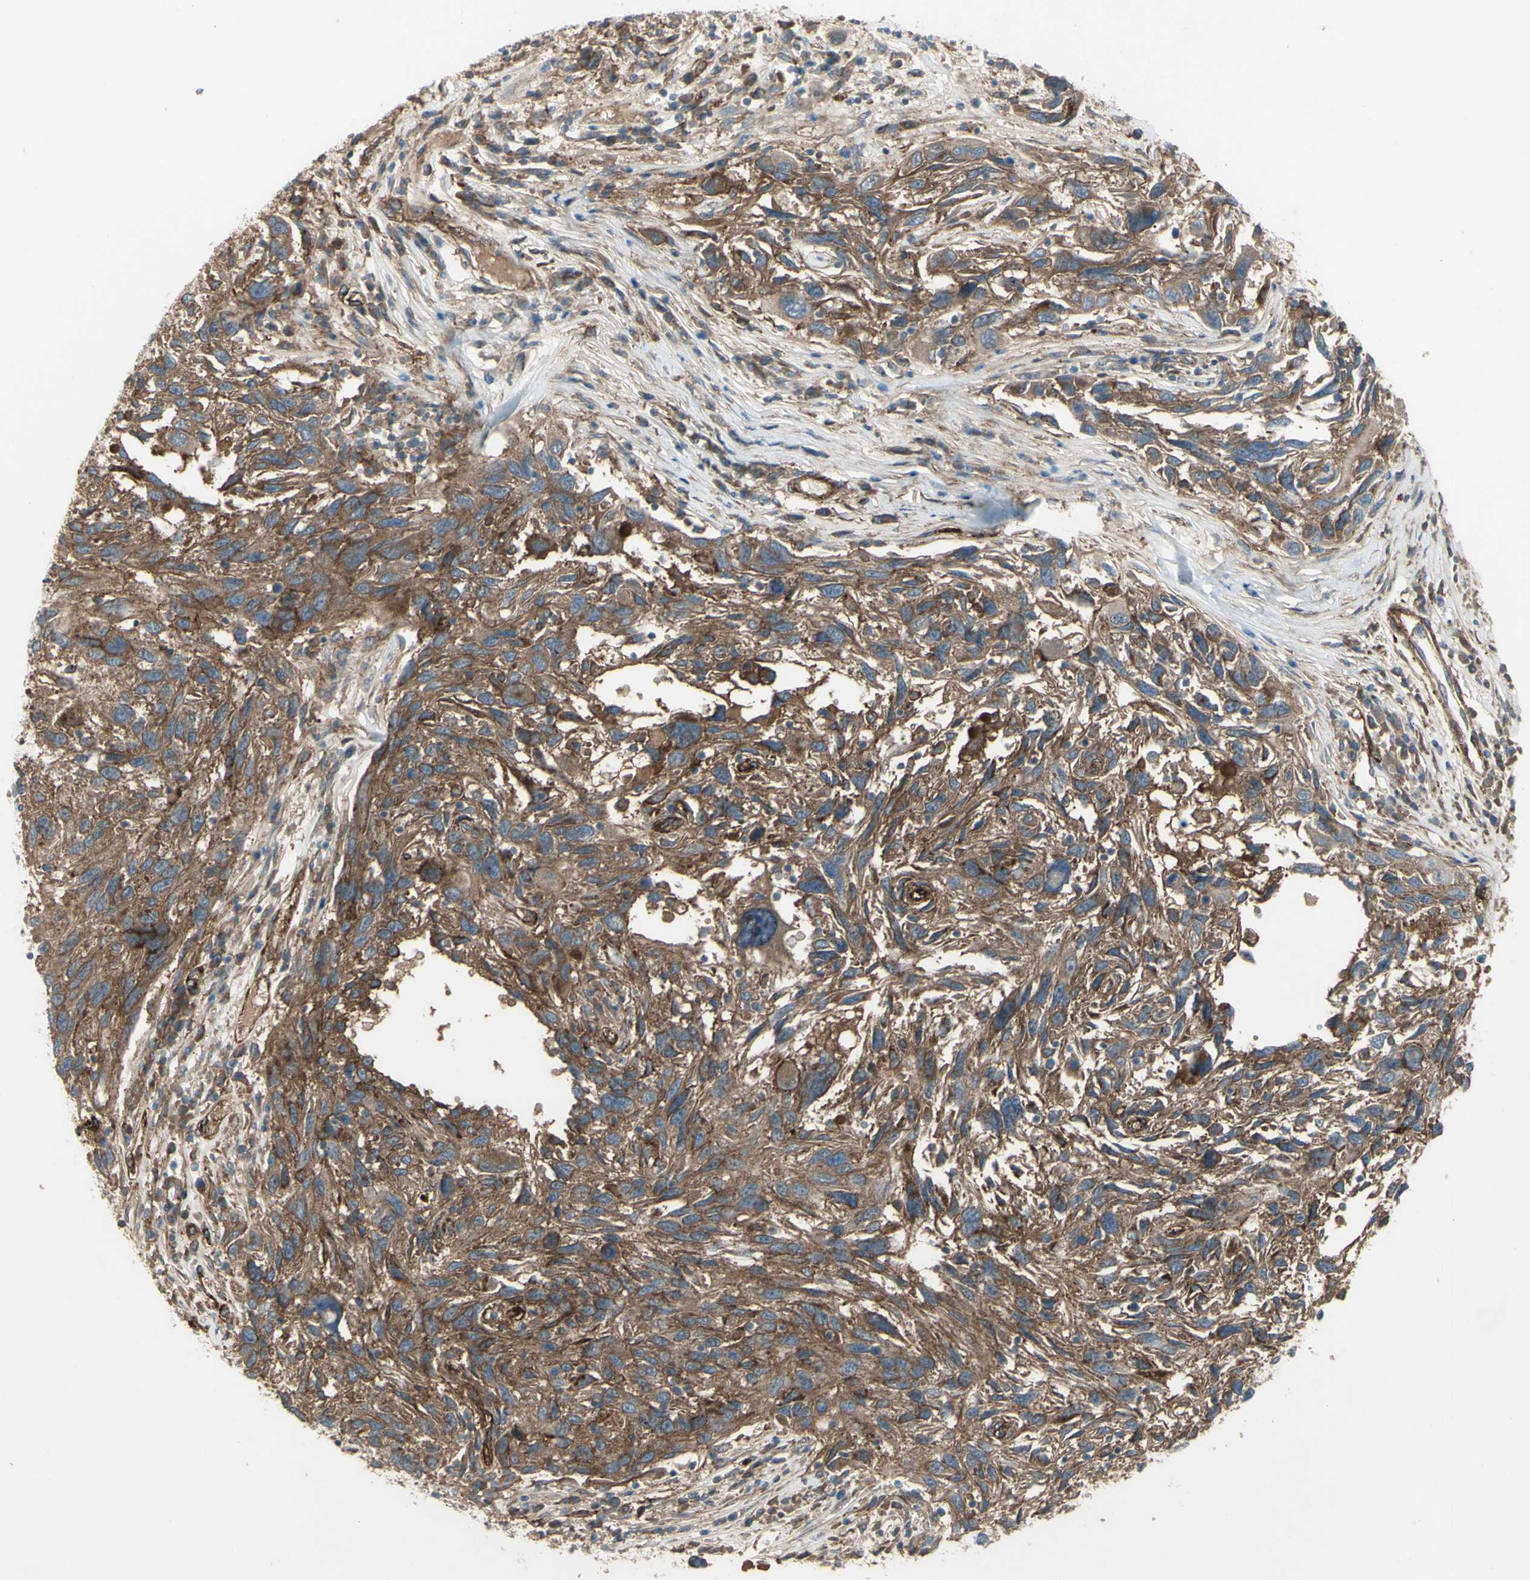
{"staining": {"intensity": "moderate", "quantity": ">75%", "location": "cytoplasmic/membranous"}, "tissue": "melanoma", "cell_type": "Tumor cells", "image_type": "cancer", "snomed": [{"axis": "morphology", "description": "Malignant melanoma, NOS"}, {"axis": "topography", "description": "Skin"}], "caption": "This micrograph reveals IHC staining of melanoma, with medium moderate cytoplasmic/membranous positivity in about >75% of tumor cells.", "gene": "CD276", "patient": {"sex": "male", "age": 53}}